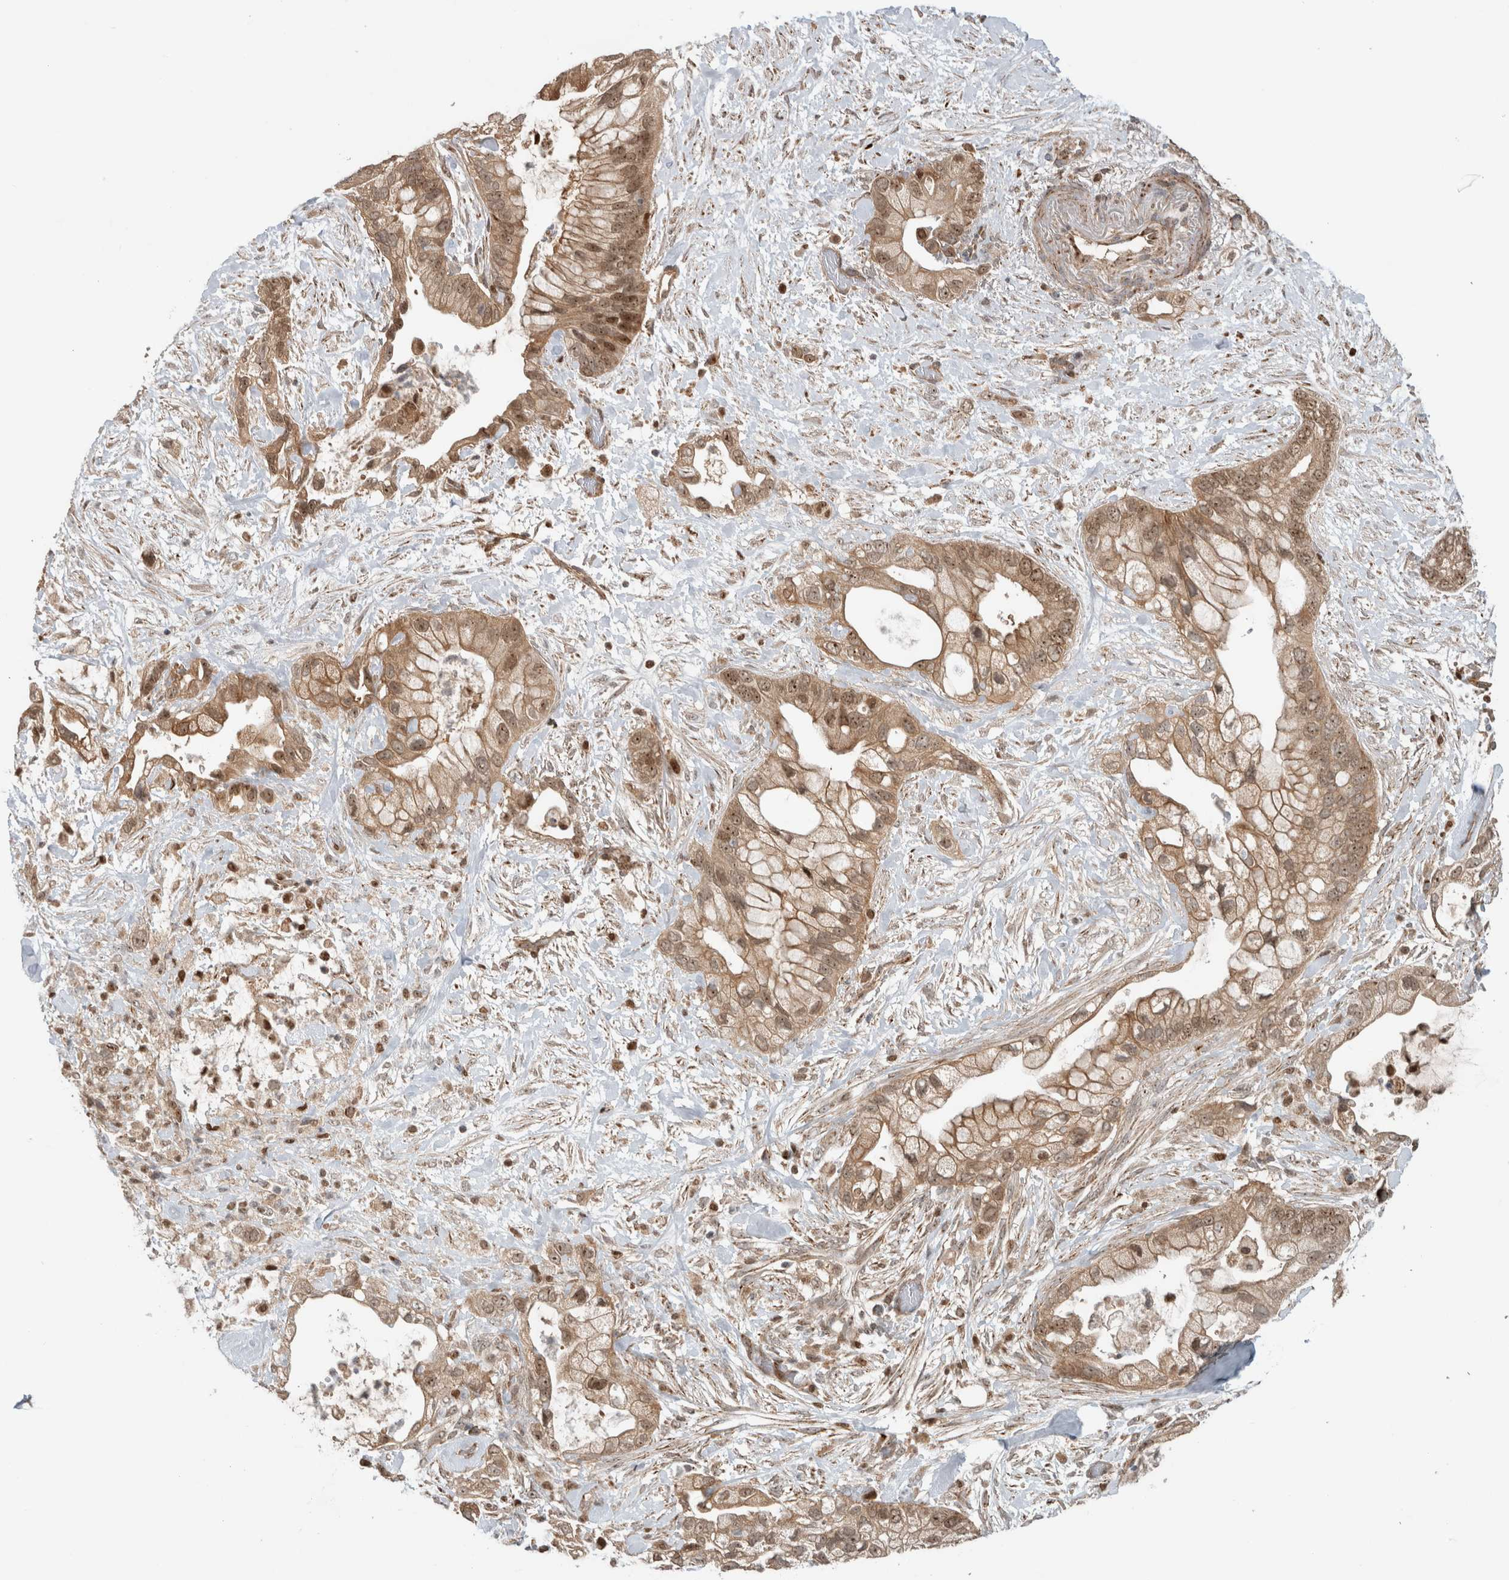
{"staining": {"intensity": "moderate", "quantity": ">75%", "location": "cytoplasmic/membranous,nuclear"}, "tissue": "pancreatic cancer", "cell_type": "Tumor cells", "image_type": "cancer", "snomed": [{"axis": "morphology", "description": "Adenocarcinoma, NOS"}, {"axis": "topography", "description": "Pancreas"}], "caption": "High-power microscopy captured an immunohistochemistry (IHC) micrograph of pancreatic adenocarcinoma, revealing moderate cytoplasmic/membranous and nuclear expression in approximately >75% of tumor cells. (DAB (3,3'-diaminobenzidine) = brown stain, brightfield microscopy at high magnification).", "gene": "INSRR", "patient": {"sex": "male", "age": 53}}